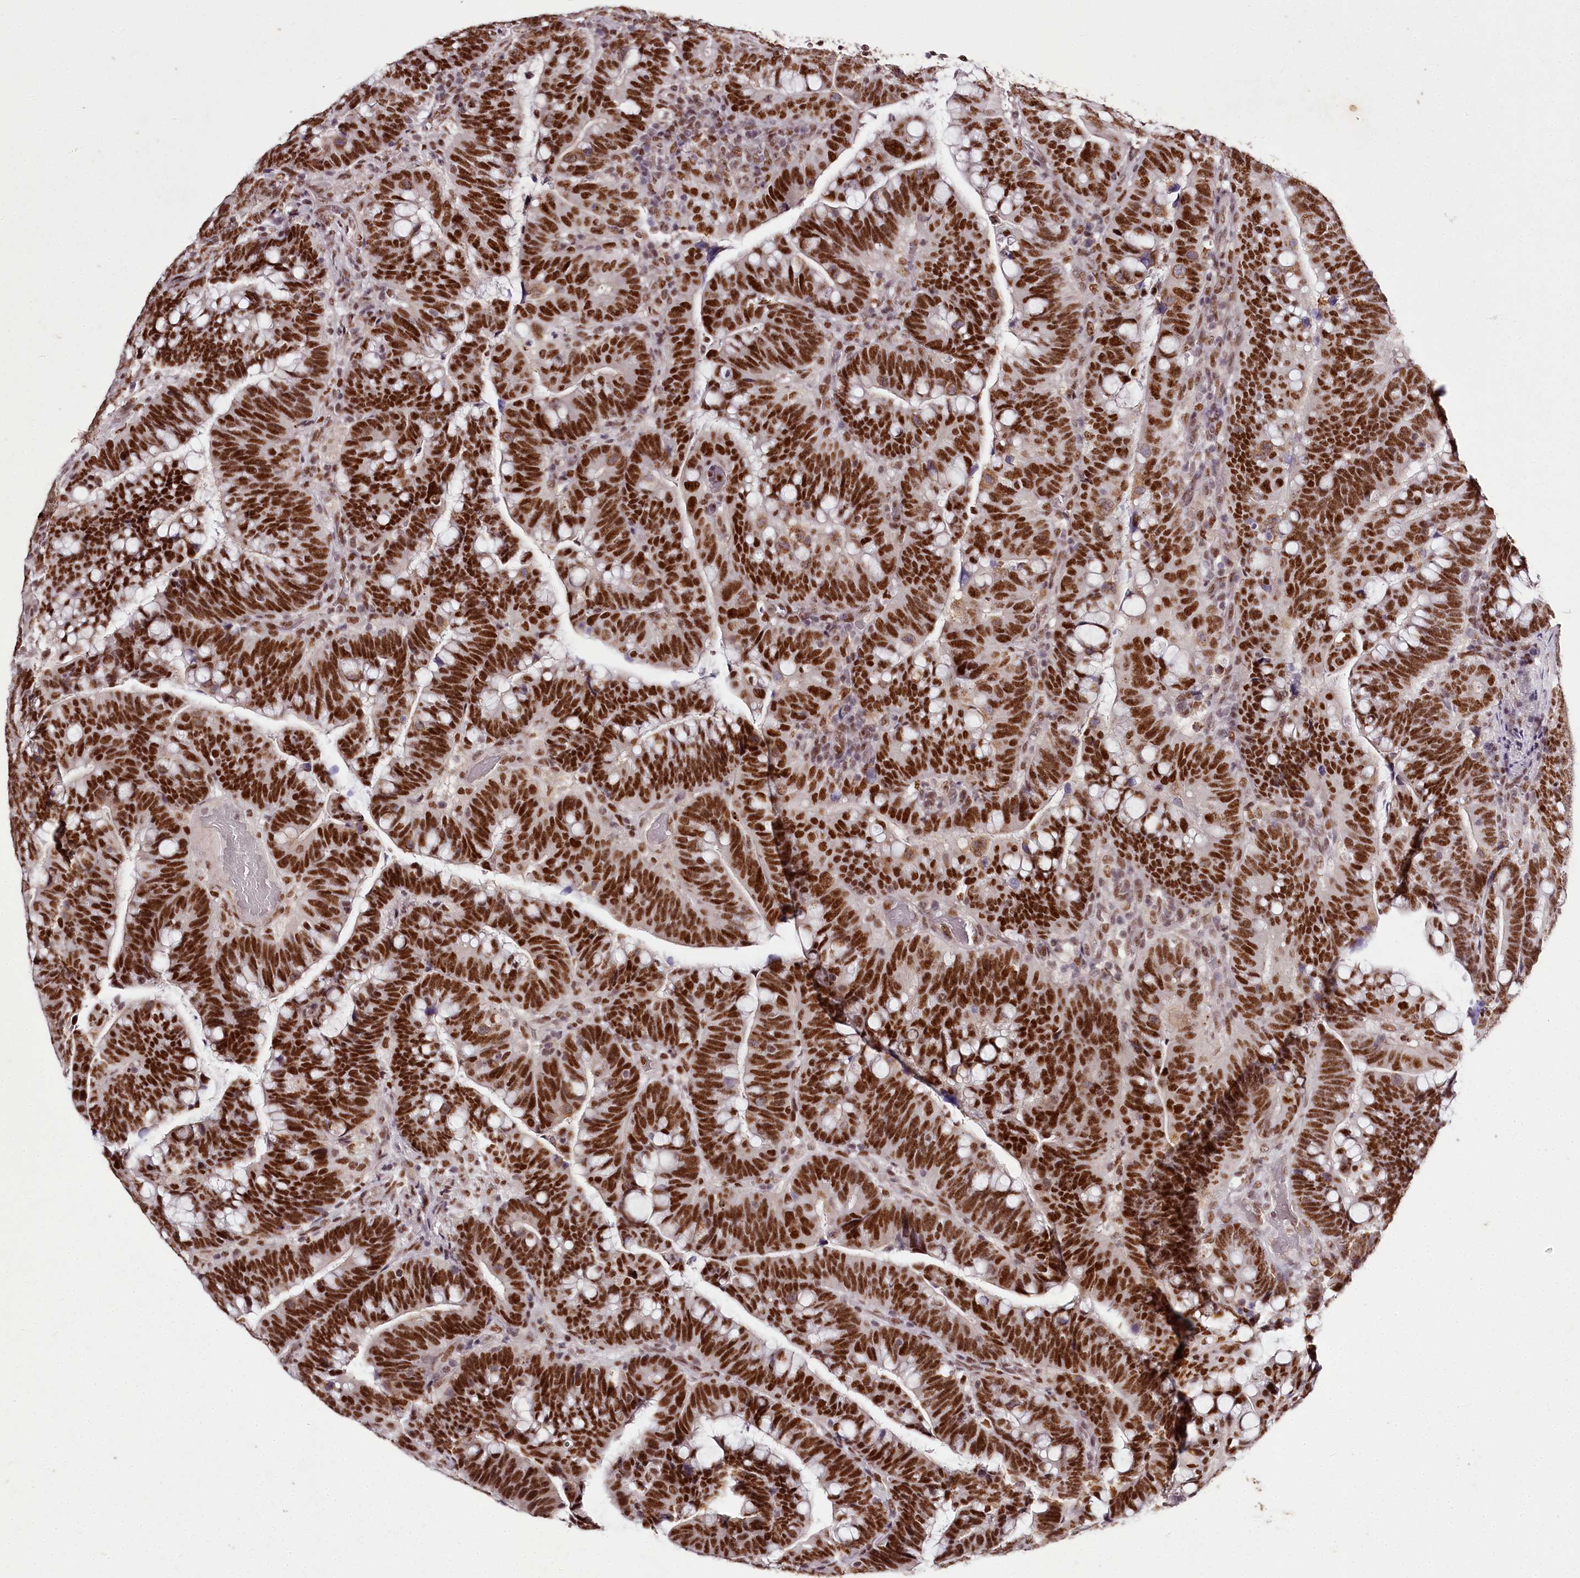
{"staining": {"intensity": "strong", "quantity": ">75%", "location": "nuclear"}, "tissue": "colorectal cancer", "cell_type": "Tumor cells", "image_type": "cancer", "snomed": [{"axis": "morphology", "description": "Normal tissue, NOS"}, {"axis": "morphology", "description": "Adenocarcinoma, NOS"}, {"axis": "topography", "description": "Colon"}], "caption": "Tumor cells exhibit strong nuclear positivity in approximately >75% of cells in colorectal cancer. (DAB (3,3'-diaminobenzidine) = brown stain, brightfield microscopy at high magnification).", "gene": "PSPC1", "patient": {"sex": "female", "age": 66}}